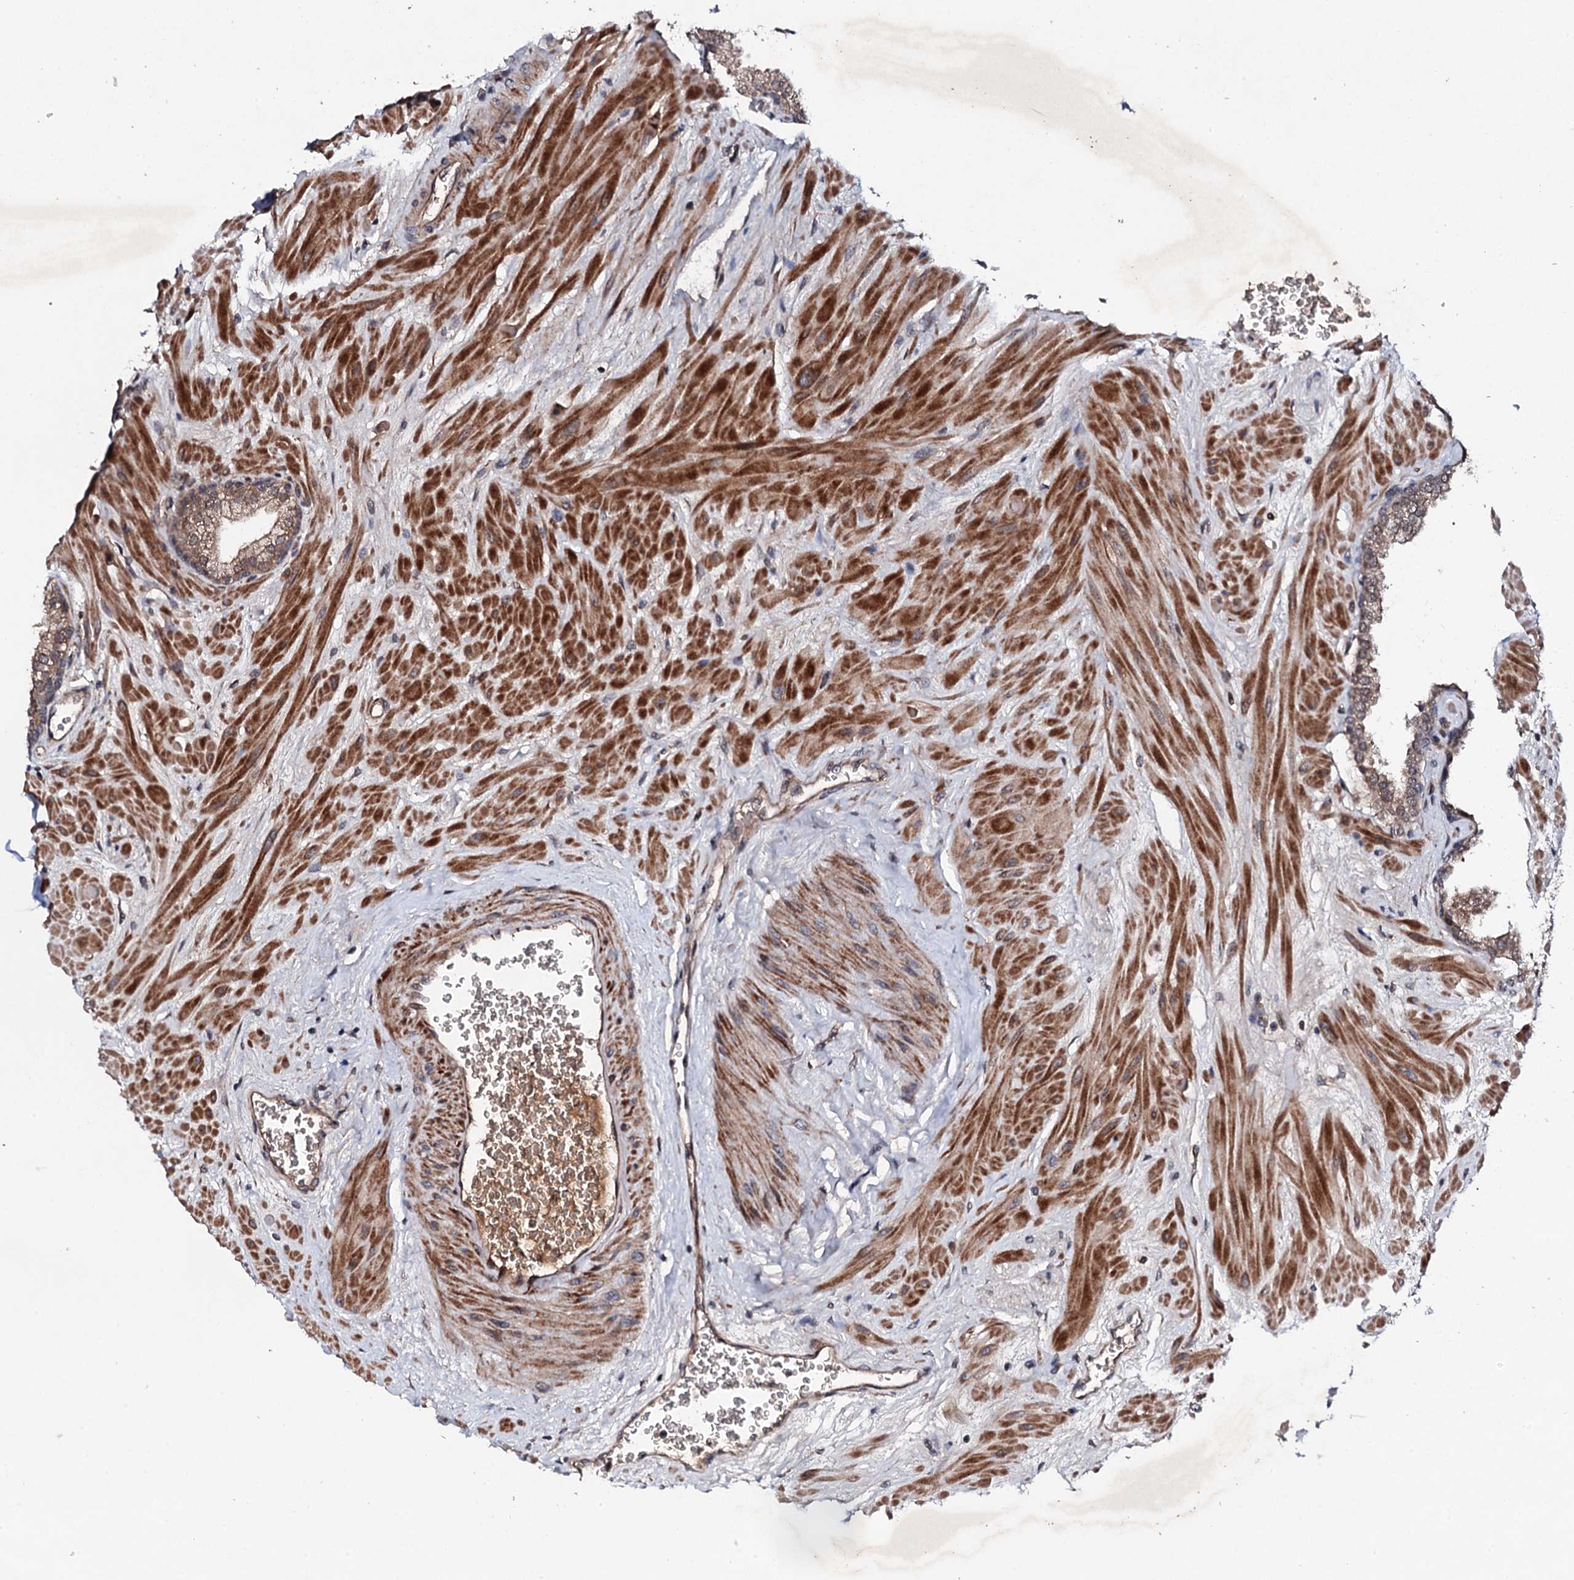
{"staining": {"intensity": "weak", "quantity": ">75%", "location": "cytoplasmic/membranous,nuclear"}, "tissue": "prostate", "cell_type": "Glandular cells", "image_type": "normal", "snomed": [{"axis": "morphology", "description": "Normal tissue, NOS"}, {"axis": "topography", "description": "Prostate"}], "caption": "Immunohistochemical staining of normal human prostate shows >75% levels of weak cytoplasmic/membranous,nuclear protein positivity in about >75% of glandular cells.", "gene": "FAM111A", "patient": {"sex": "male", "age": 60}}